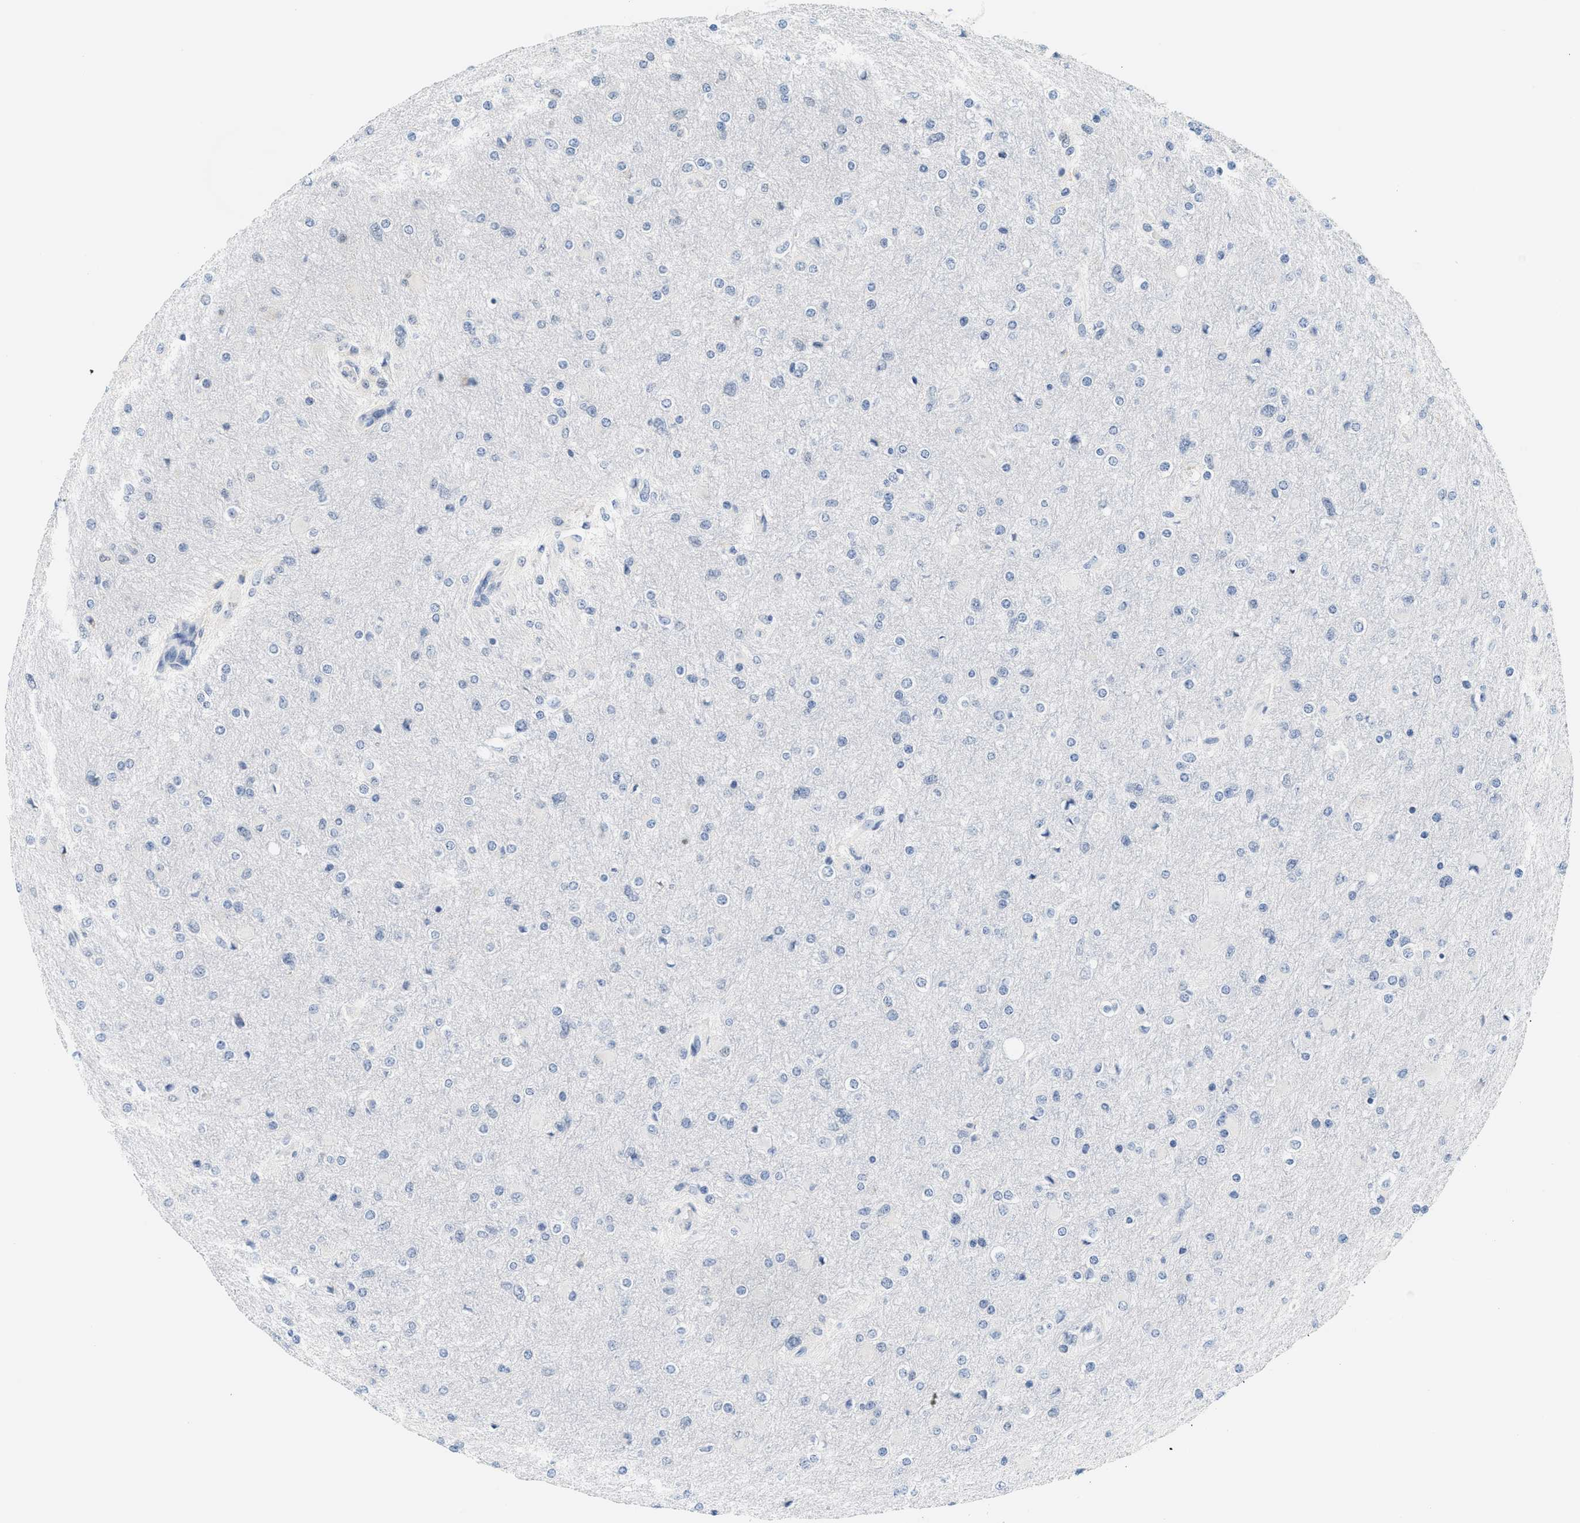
{"staining": {"intensity": "negative", "quantity": "none", "location": "none"}, "tissue": "glioma", "cell_type": "Tumor cells", "image_type": "cancer", "snomed": [{"axis": "morphology", "description": "Glioma, malignant, High grade"}, {"axis": "topography", "description": "Cerebral cortex"}], "caption": "This is a image of immunohistochemistry (IHC) staining of glioma, which shows no expression in tumor cells.", "gene": "GIGYF1", "patient": {"sex": "female", "age": 36}}